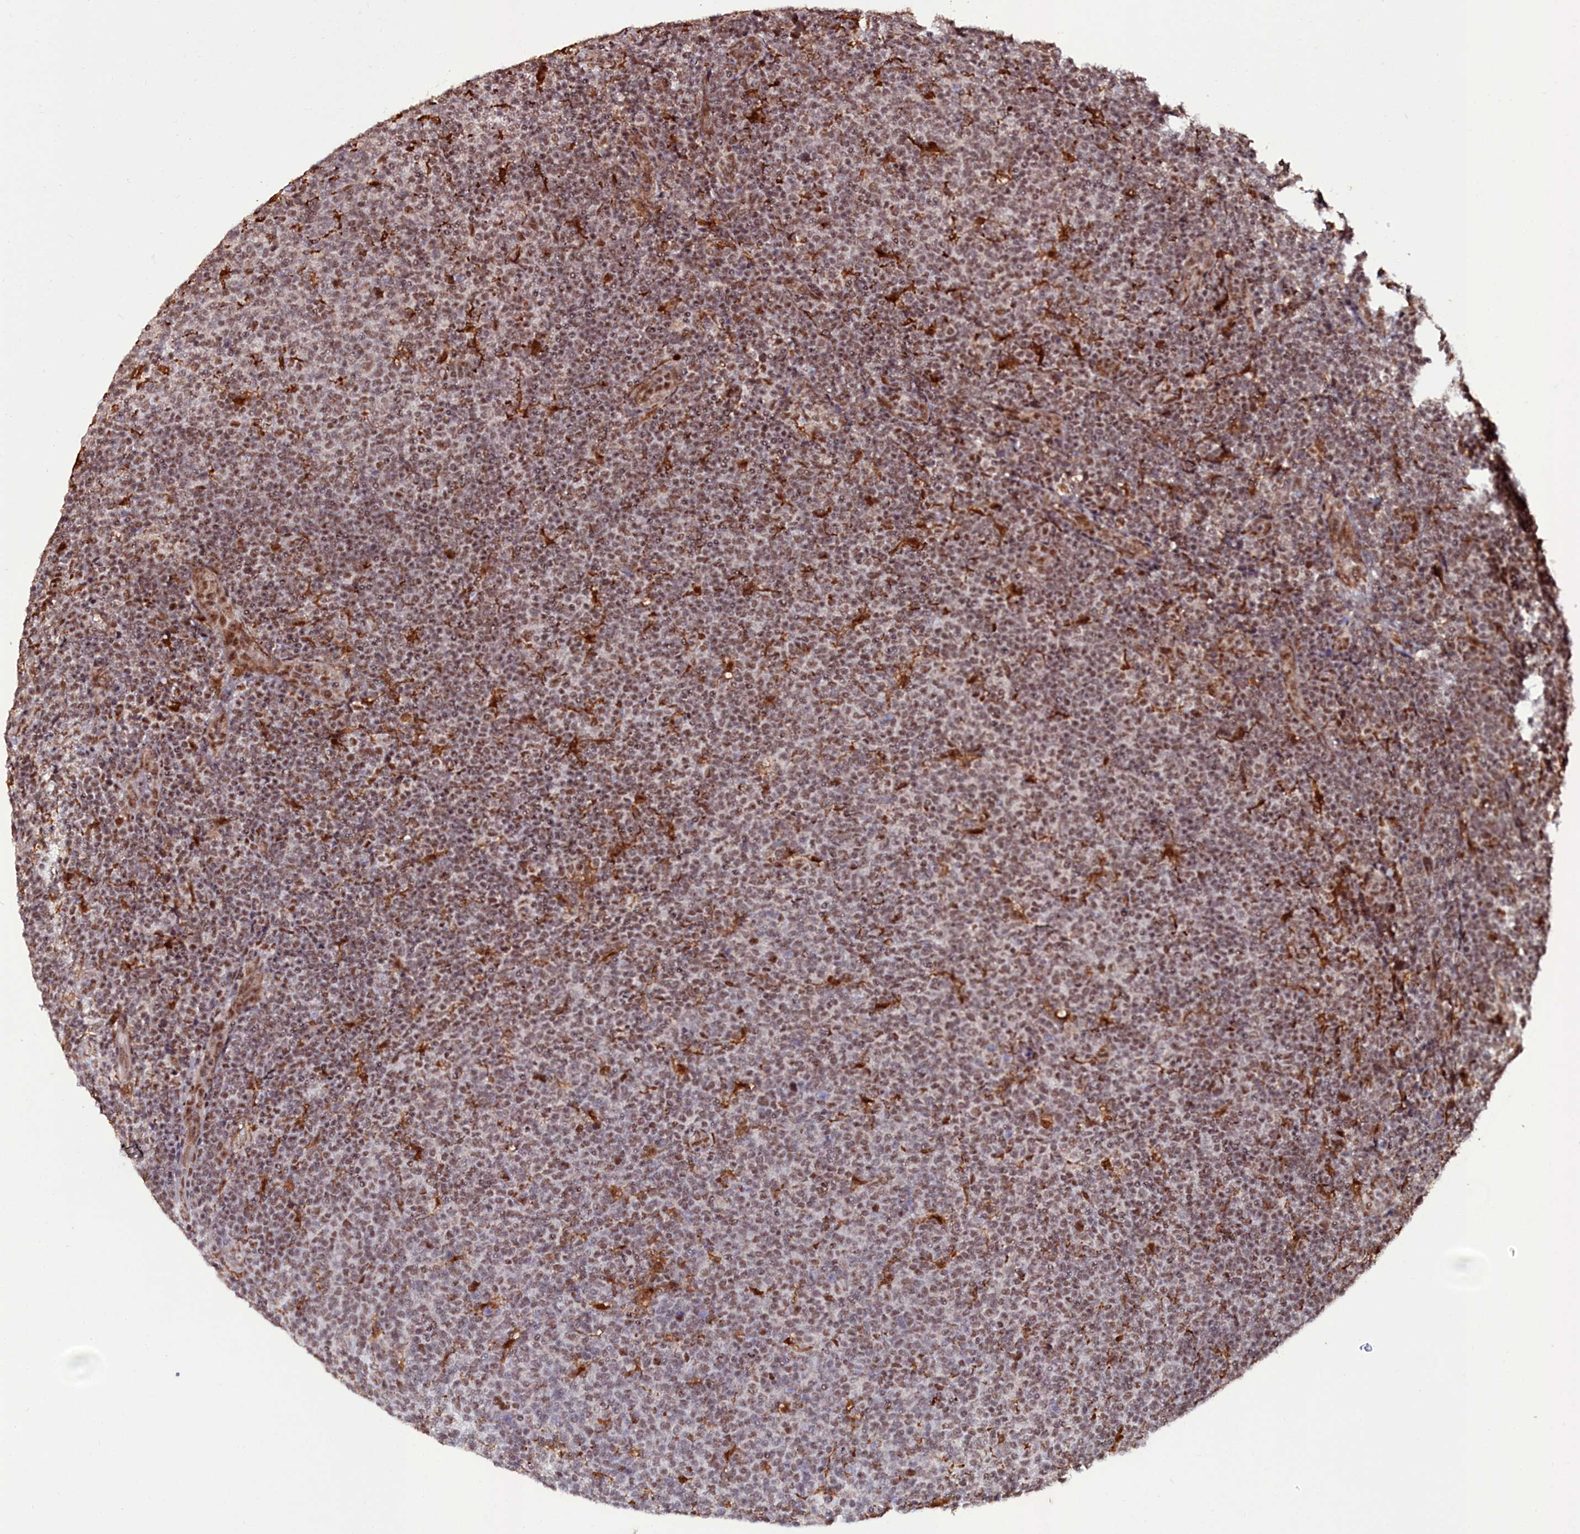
{"staining": {"intensity": "moderate", "quantity": ">75%", "location": "nuclear"}, "tissue": "lymphoma", "cell_type": "Tumor cells", "image_type": "cancer", "snomed": [{"axis": "morphology", "description": "Malignant lymphoma, non-Hodgkin's type, Low grade"}, {"axis": "topography", "description": "Lymph node"}], "caption": "An IHC micrograph of neoplastic tissue is shown. Protein staining in brown shows moderate nuclear positivity in malignant lymphoma, non-Hodgkin's type (low-grade) within tumor cells.", "gene": "CXXC1", "patient": {"sex": "male", "age": 66}}